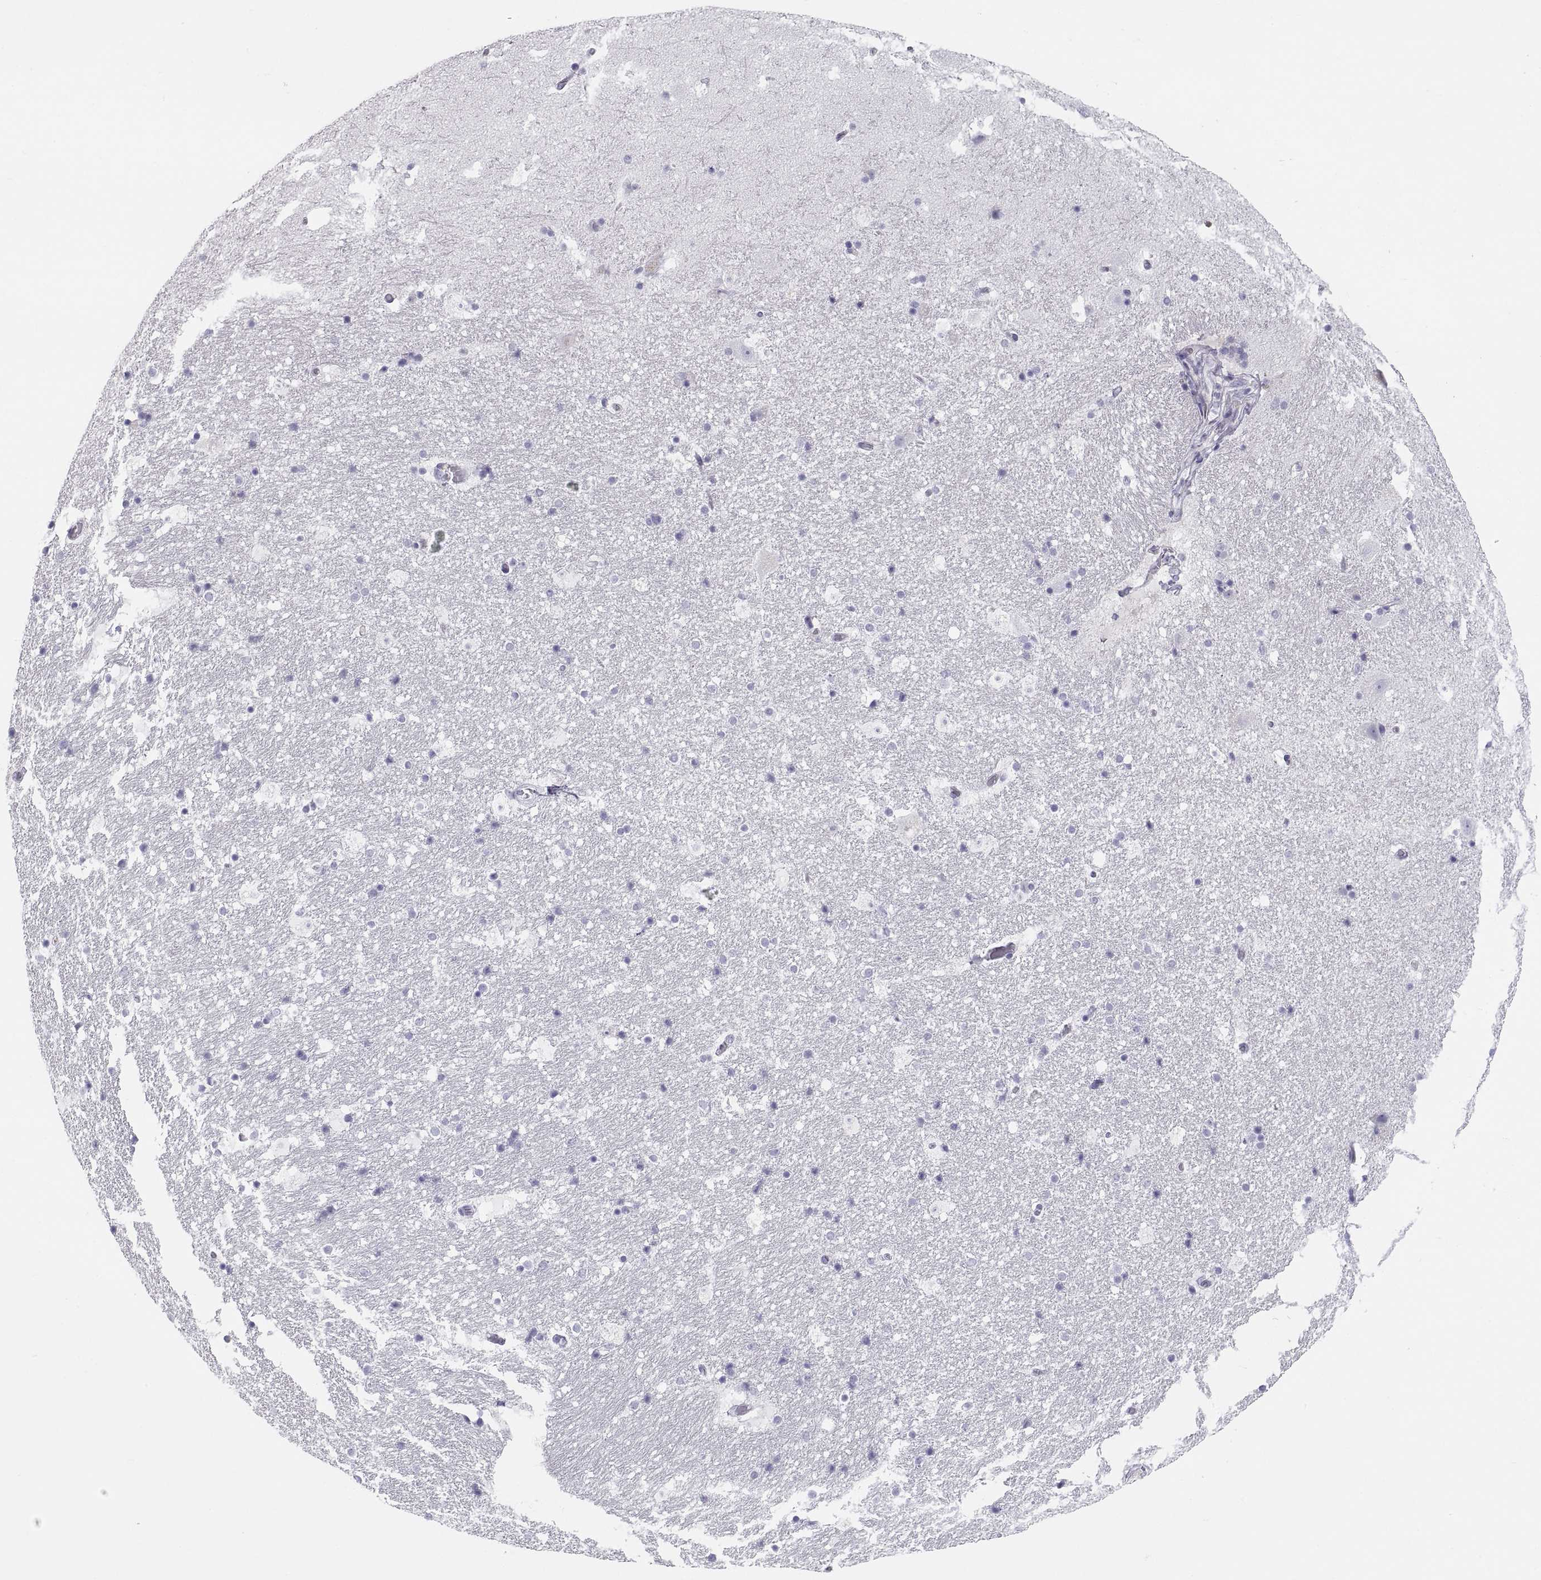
{"staining": {"intensity": "negative", "quantity": "none", "location": "none"}, "tissue": "hippocampus", "cell_type": "Glial cells", "image_type": "normal", "snomed": [{"axis": "morphology", "description": "Normal tissue, NOS"}, {"axis": "topography", "description": "Hippocampus"}], "caption": "This is an immunohistochemistry (IHC) photomicrograph of unremarkable human hippocampus. There is no expression in glial cells.", "gene": "MAGEB2", "patient": {"sex": "male", "age": 51}}